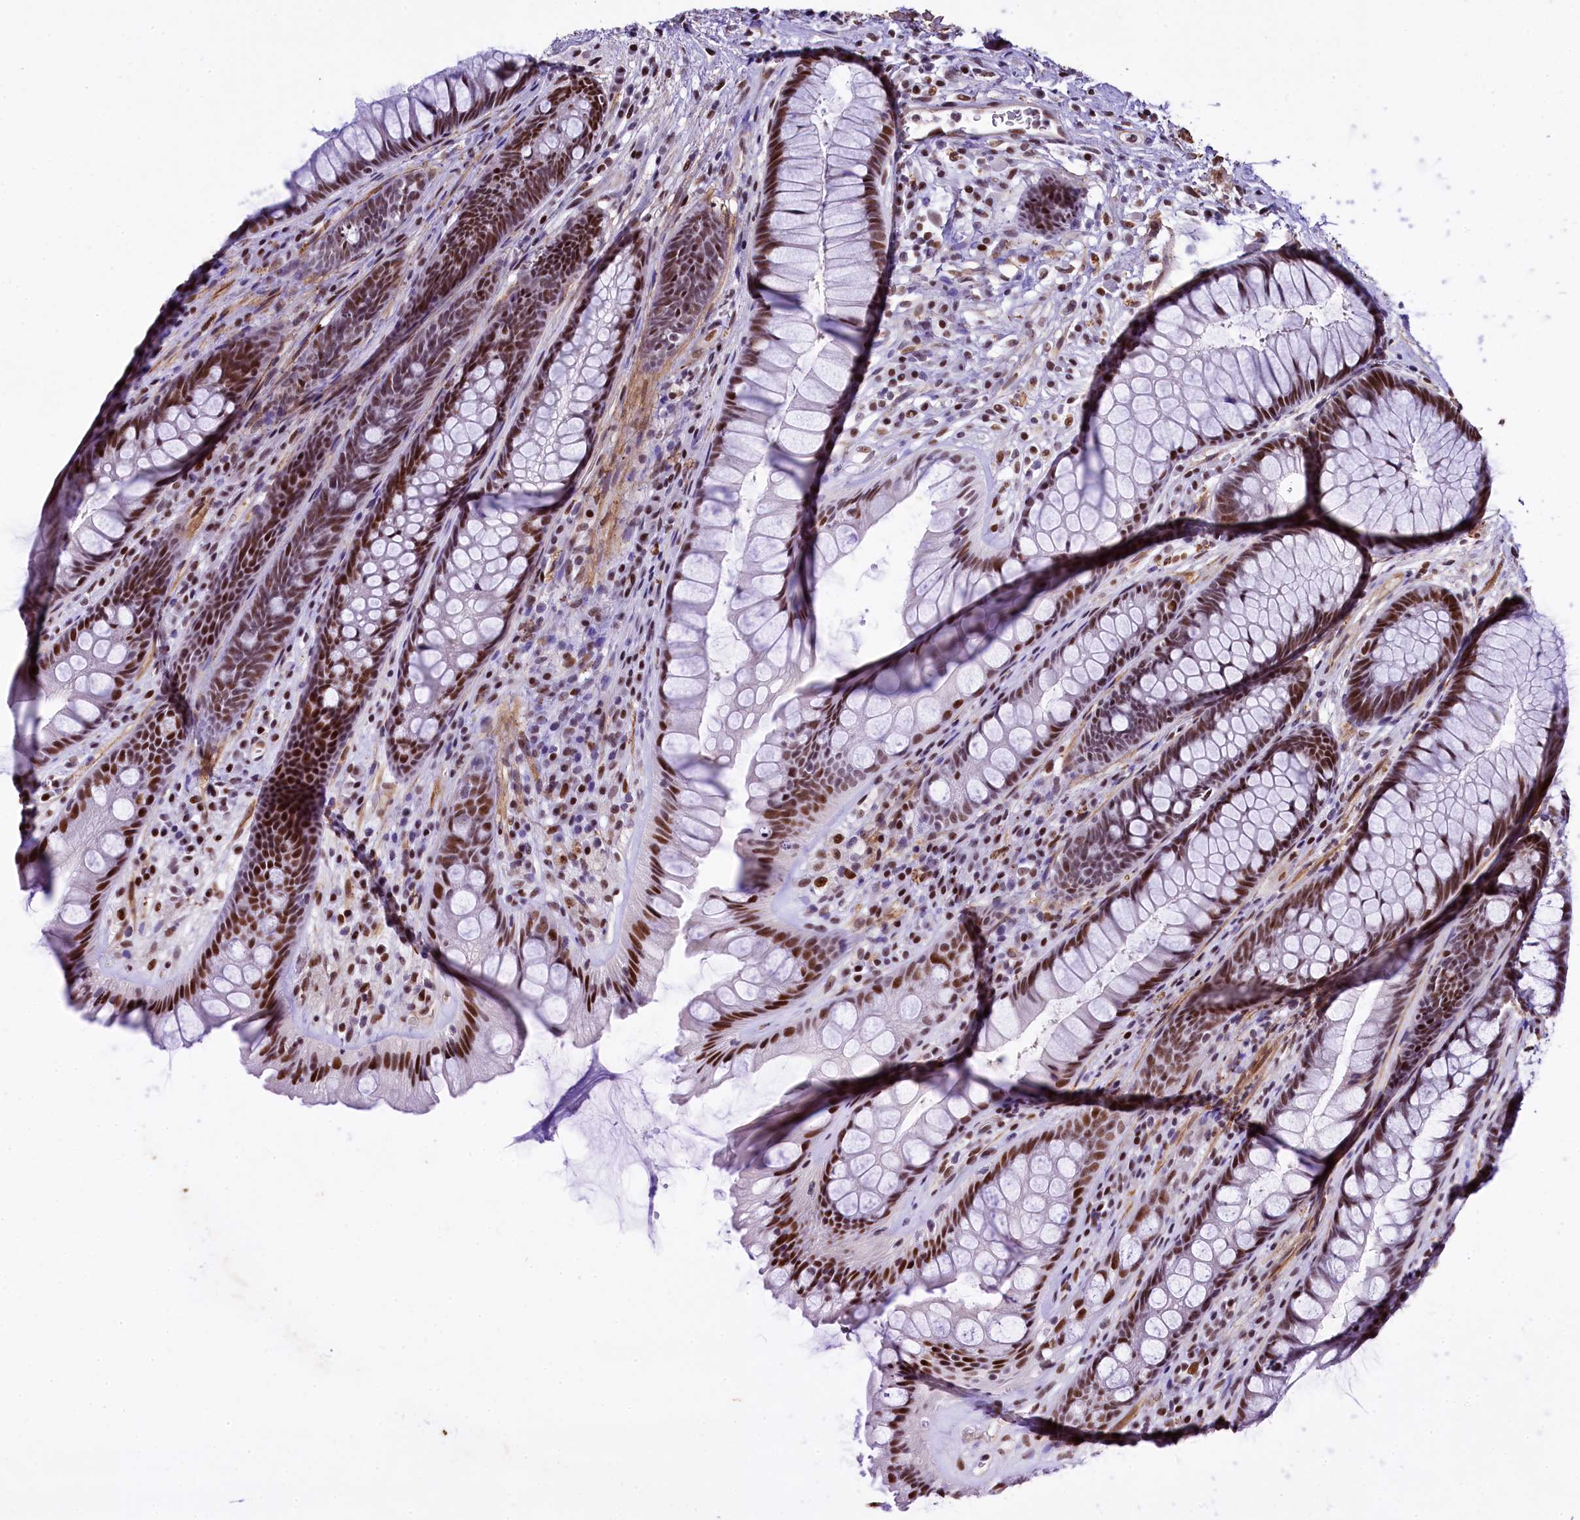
{"staining": {"intensity": "moderate", "quantity": ">75%", "location": "nuclear"}, "tissue": "rectum", "cell_type": "Glandular cells", "image_type": "normal", "snomed": [{"axis": "morphology", "description": "Normal tissue, NOS"}, {"axis": "topography", "description": "Rectum"}], "caption": "This is an image of immunohistochemistry staining of benign rectum, which shows moderate staining in the nuclear of glandular cells.", "gene": "SAMD10", "patient": {"sex": "male", "age": 74}}